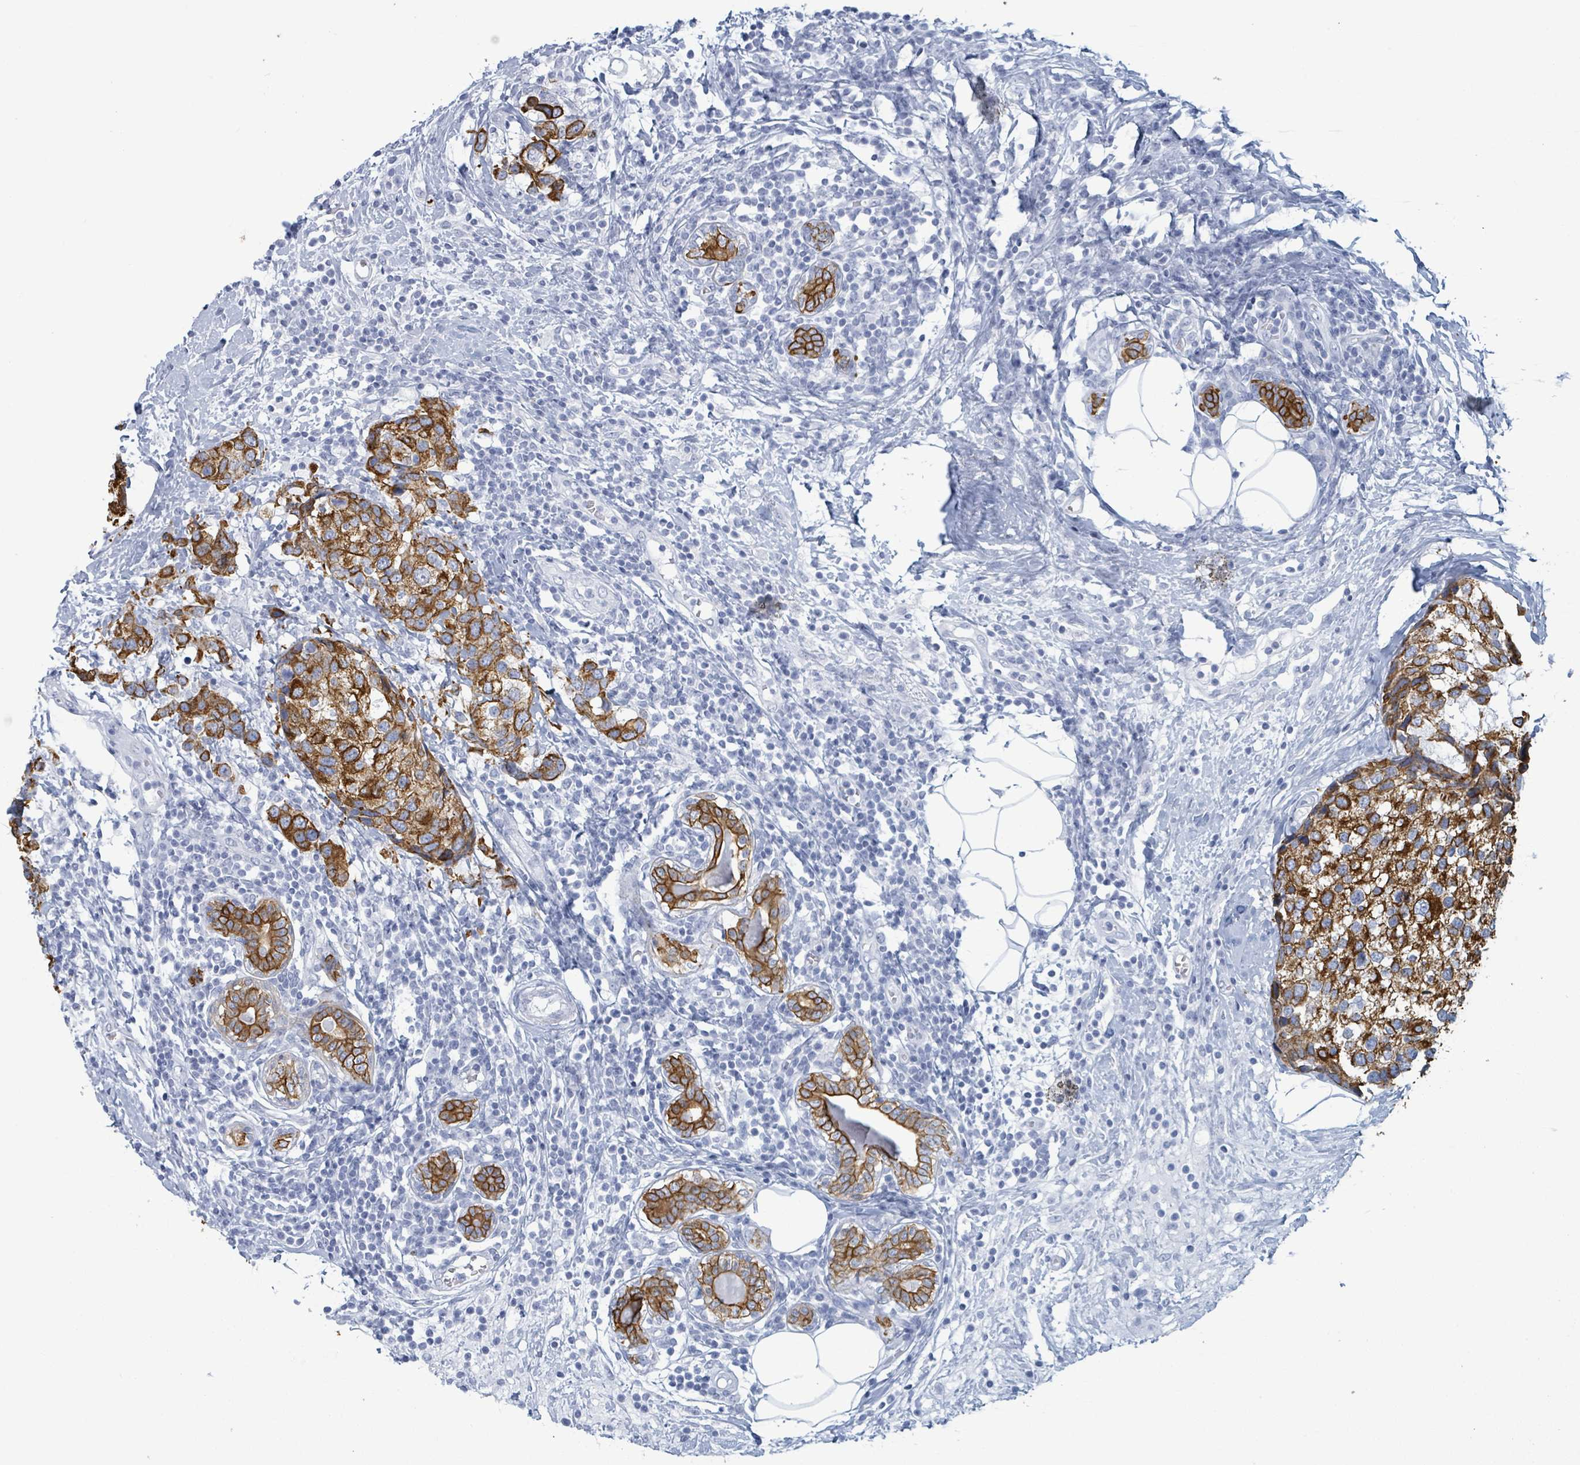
{"staining": {"intensity": "strong", "quantity": ">75%", "location": "cytoplasmic/membranous"}, "tissue": "breast cancer", "cell_type": "Tumor cells", "image_type": "cancer", "snomed": [{"axis": "morphology", "description": "Lobular carcinoma"}, {"axis": "topography", "description": "Breast"}], "caption": "Immunohistochemical staining of lobular carcinoma (breast) displays strong cytoplasmic/membranous protein expression in approximately >75% of tumor cells. Ihc stains the protein in brown and the nuclei are stained blue.", "gene": "KRT8", "patient": {"sex": "female", "age": 59}}